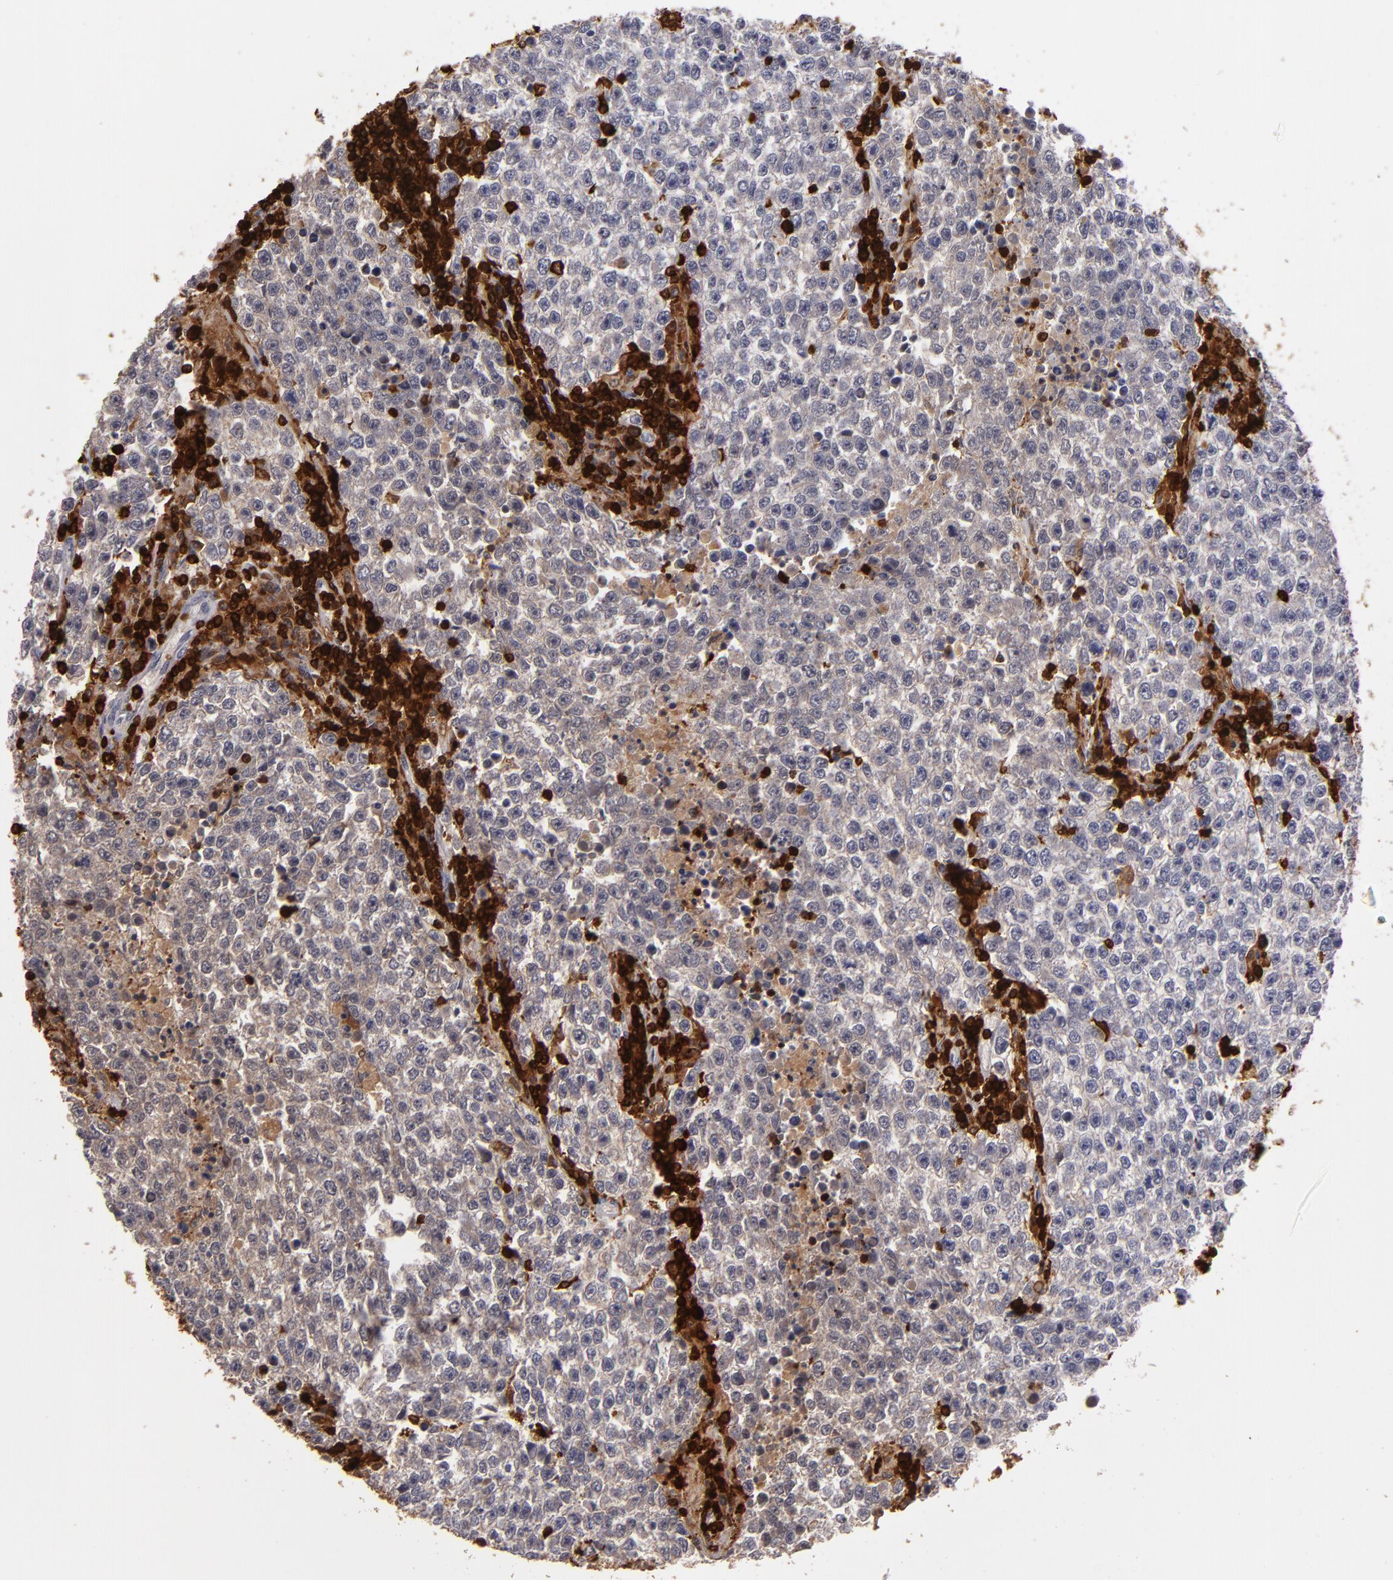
{"staining": {"intensity": "weak", "quantity": "25%-75%", "location": "cytoplasmic/membranous"}, "tissue": "testis cancer", "cell_type": "Tumor cells", "image_type": "cancer", "snomed": [{"axis": "morphology", "description": "Seminoma, NOS"}, {"axis": "topography", "description": "Testis"}], "caption": "Immunohistochemistry (DAB (3,3'-diaminobenzidine)) staining of testis cancer reveals weak cytoplasmic/membranous protein expression in approximately 25%-75% of tumor cells. Immunohistochemistry stains the protein of interest in brown and the nuclei are stained blue.", "gene": "WAS", "patient": {"sex": "male", "age": 36}}